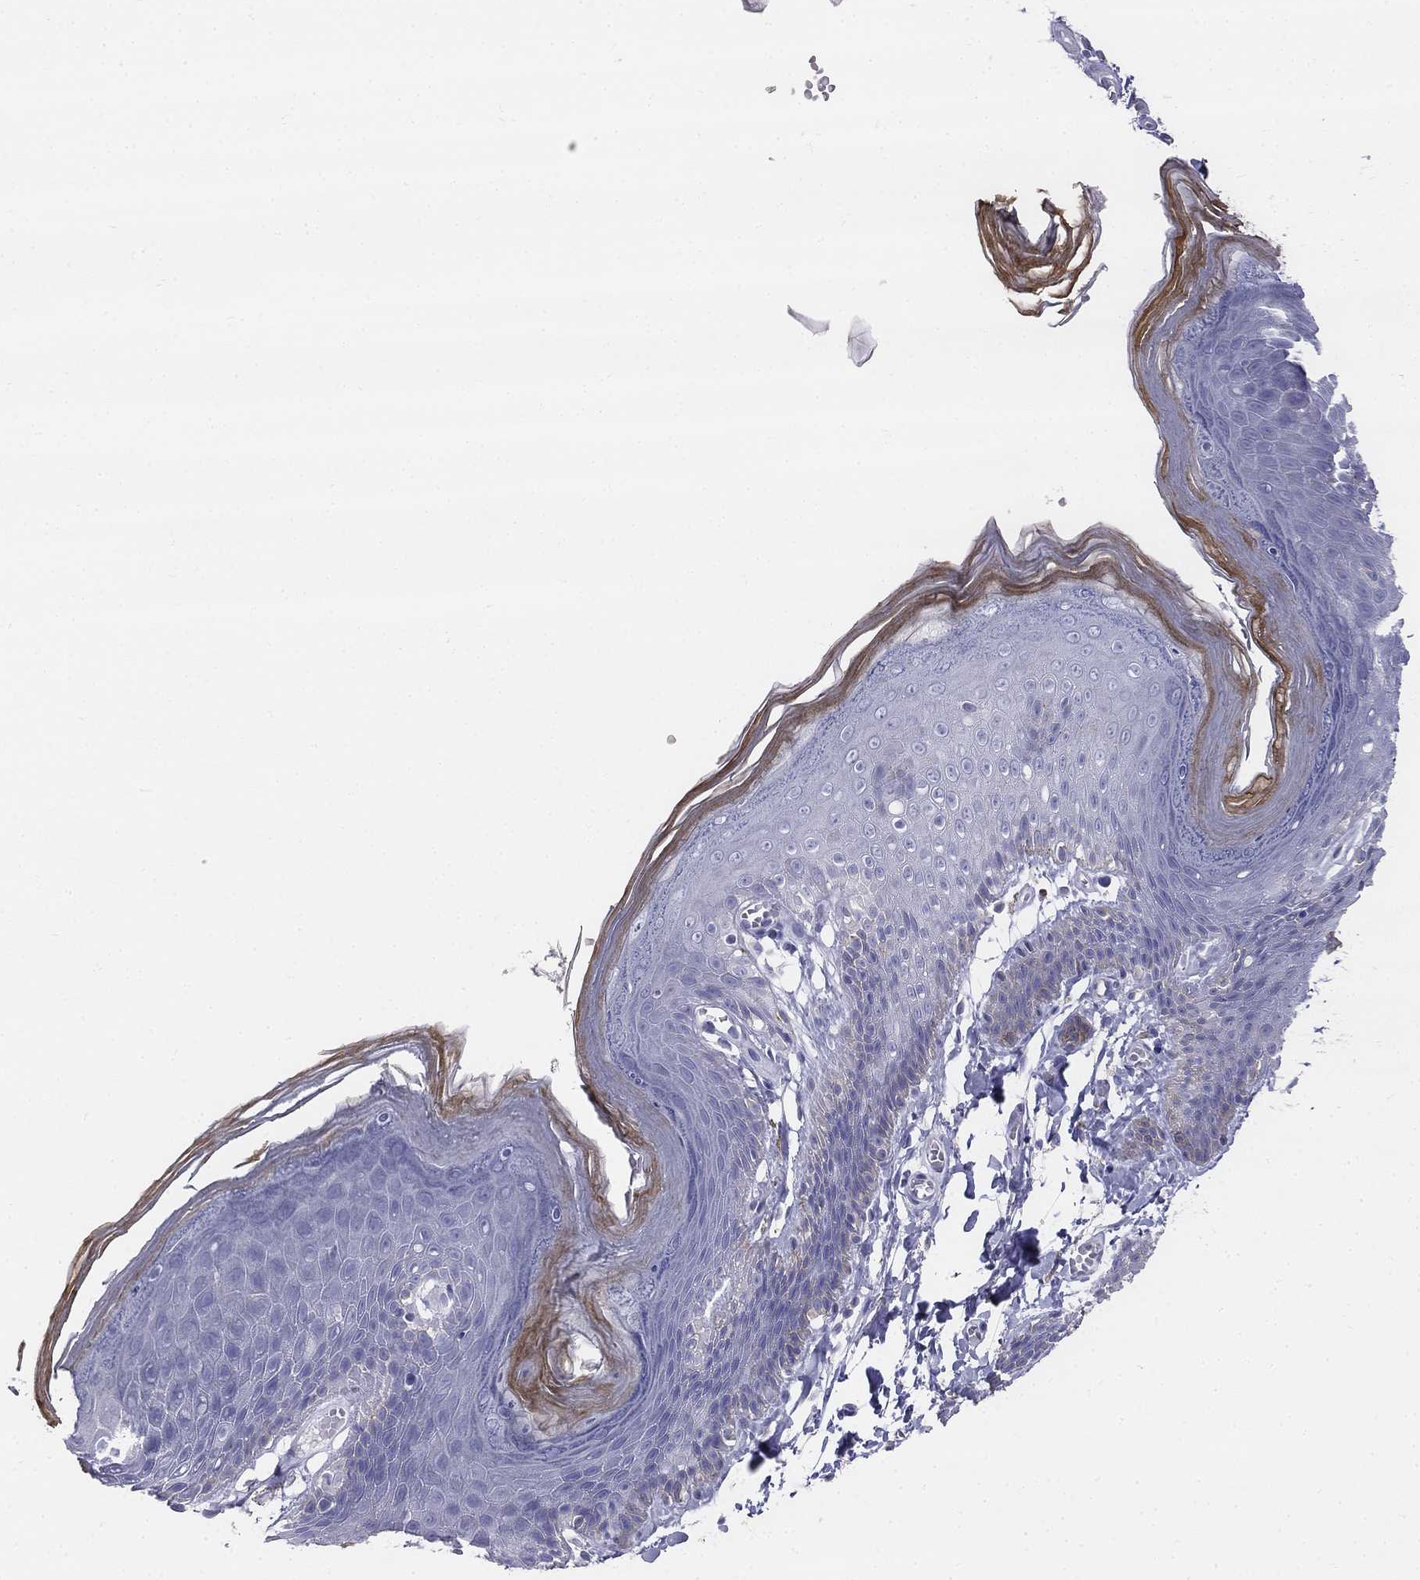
{"staining": {"intensity": "strong", "quantity": "<25%", "location": "cytoplasmic/membranous"}, "tissue": "skin", "cell_type": "Epidermal cells", "image_type": "normal", "snomed": [{"axis": "morphology", "description": "Normal tissue, NOS"}, {"axis": "topography", "description": "Anal"}], "caption": "Skin stained for a protein demonstrates strong cytoplasmic/membranous positivity in epidermal cells.", "gene": "ALOXE3", "patient": {"sex": "male", "age": 53}}